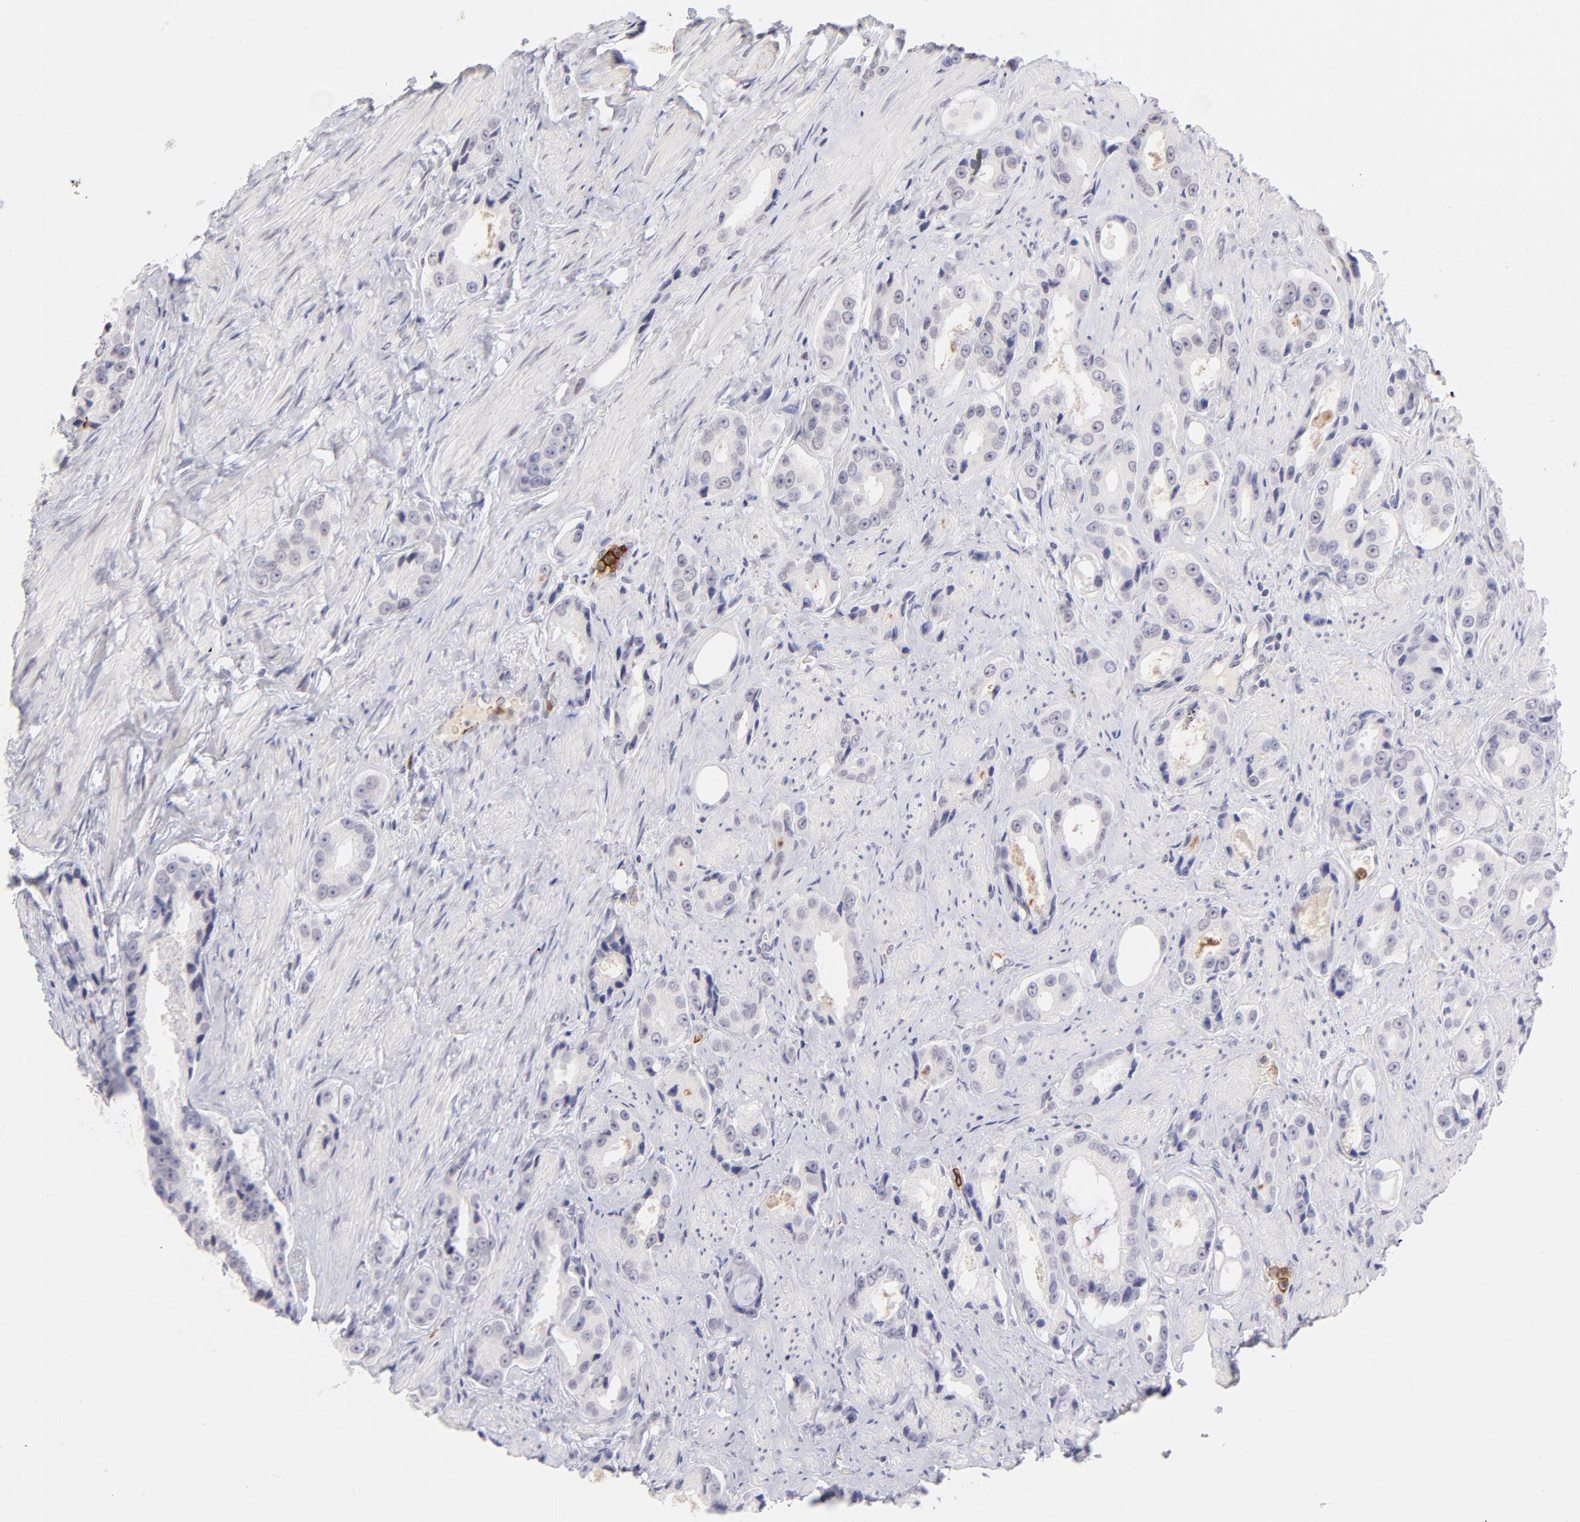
{"staining": {"intensity": "negative", "quantity": "none", "location": "none"}, "tissue": "prostate cancer", "cell_type": "Tumor cells", "image_type": "cancer", "snomed": [{"axis": "morphology", "description": "Adenocarcinoma, Medium grade"}, {"axis": "topography", "description": "Prostate"}], "caption": "The photomicrograph reveals no significant staining in tumor cells of medium-grade adenocarcinoma (prostate).", "gene": "LTB4R", "patient": {"sex": "male", "age": 60}}